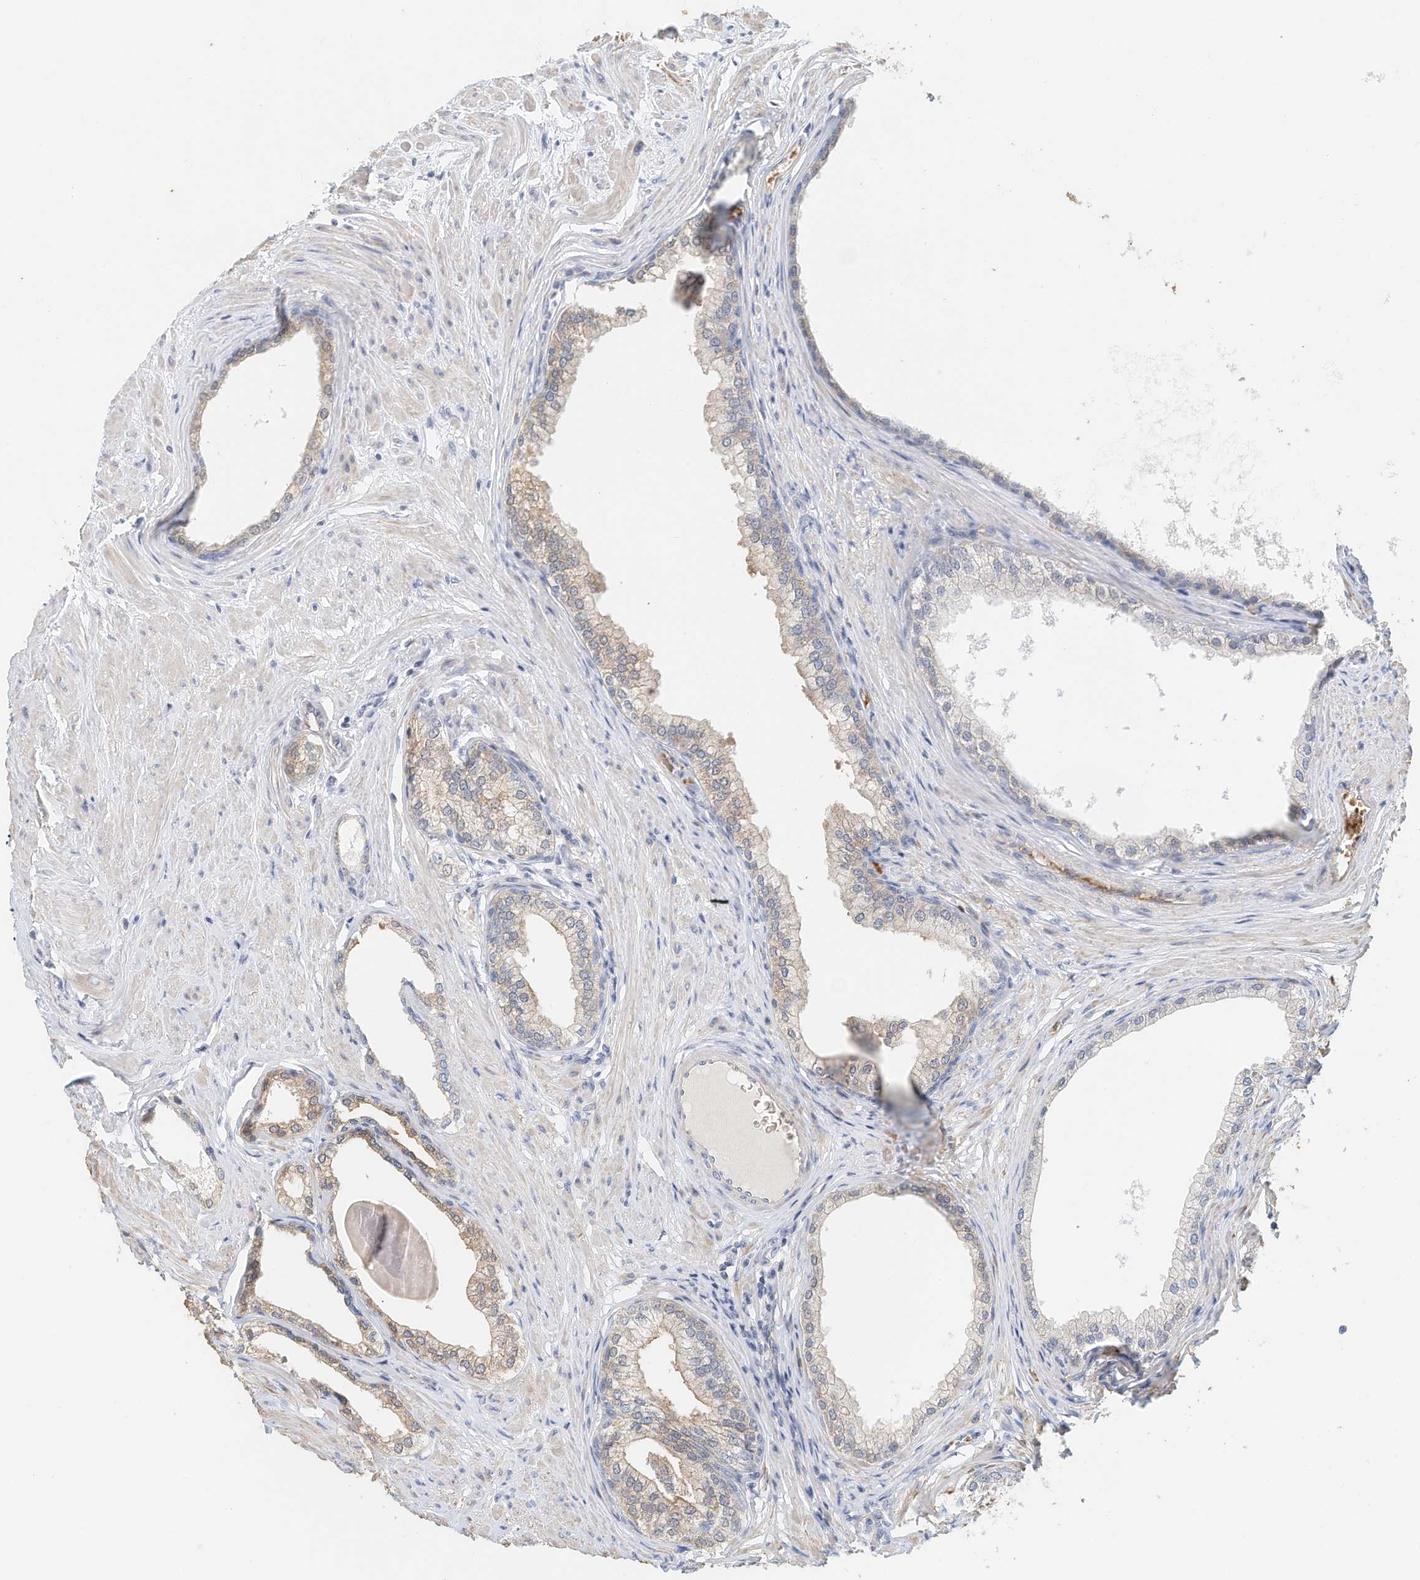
{"staining": {"intensity": "moderate", "quantity": "25%-75%", "location": "cytoplasmic/membranous"}, "tissue": "prostate", "cell_type": "Glandular cells", "image_type": "normal", "snomed": [{"axis": "morphology", "description": "Normal tissue, NOS"}, {"axis": "morphology", "description": "Urothelial carcinoma, Low grade"}, {"axis": "topography", "description": "Urinary bladder"}, {"axis": "topography", "description": "Prostate"}], "caption": "Immunohistochemical staining of normal human prostate displays medium levels of moderate cytoplasmic/membranous staining in about 25%-75% of glandular cells. Nuclei are stained in blue.", "gene": "RCAN3", "patient": {"sex": "male", "age": 60}}